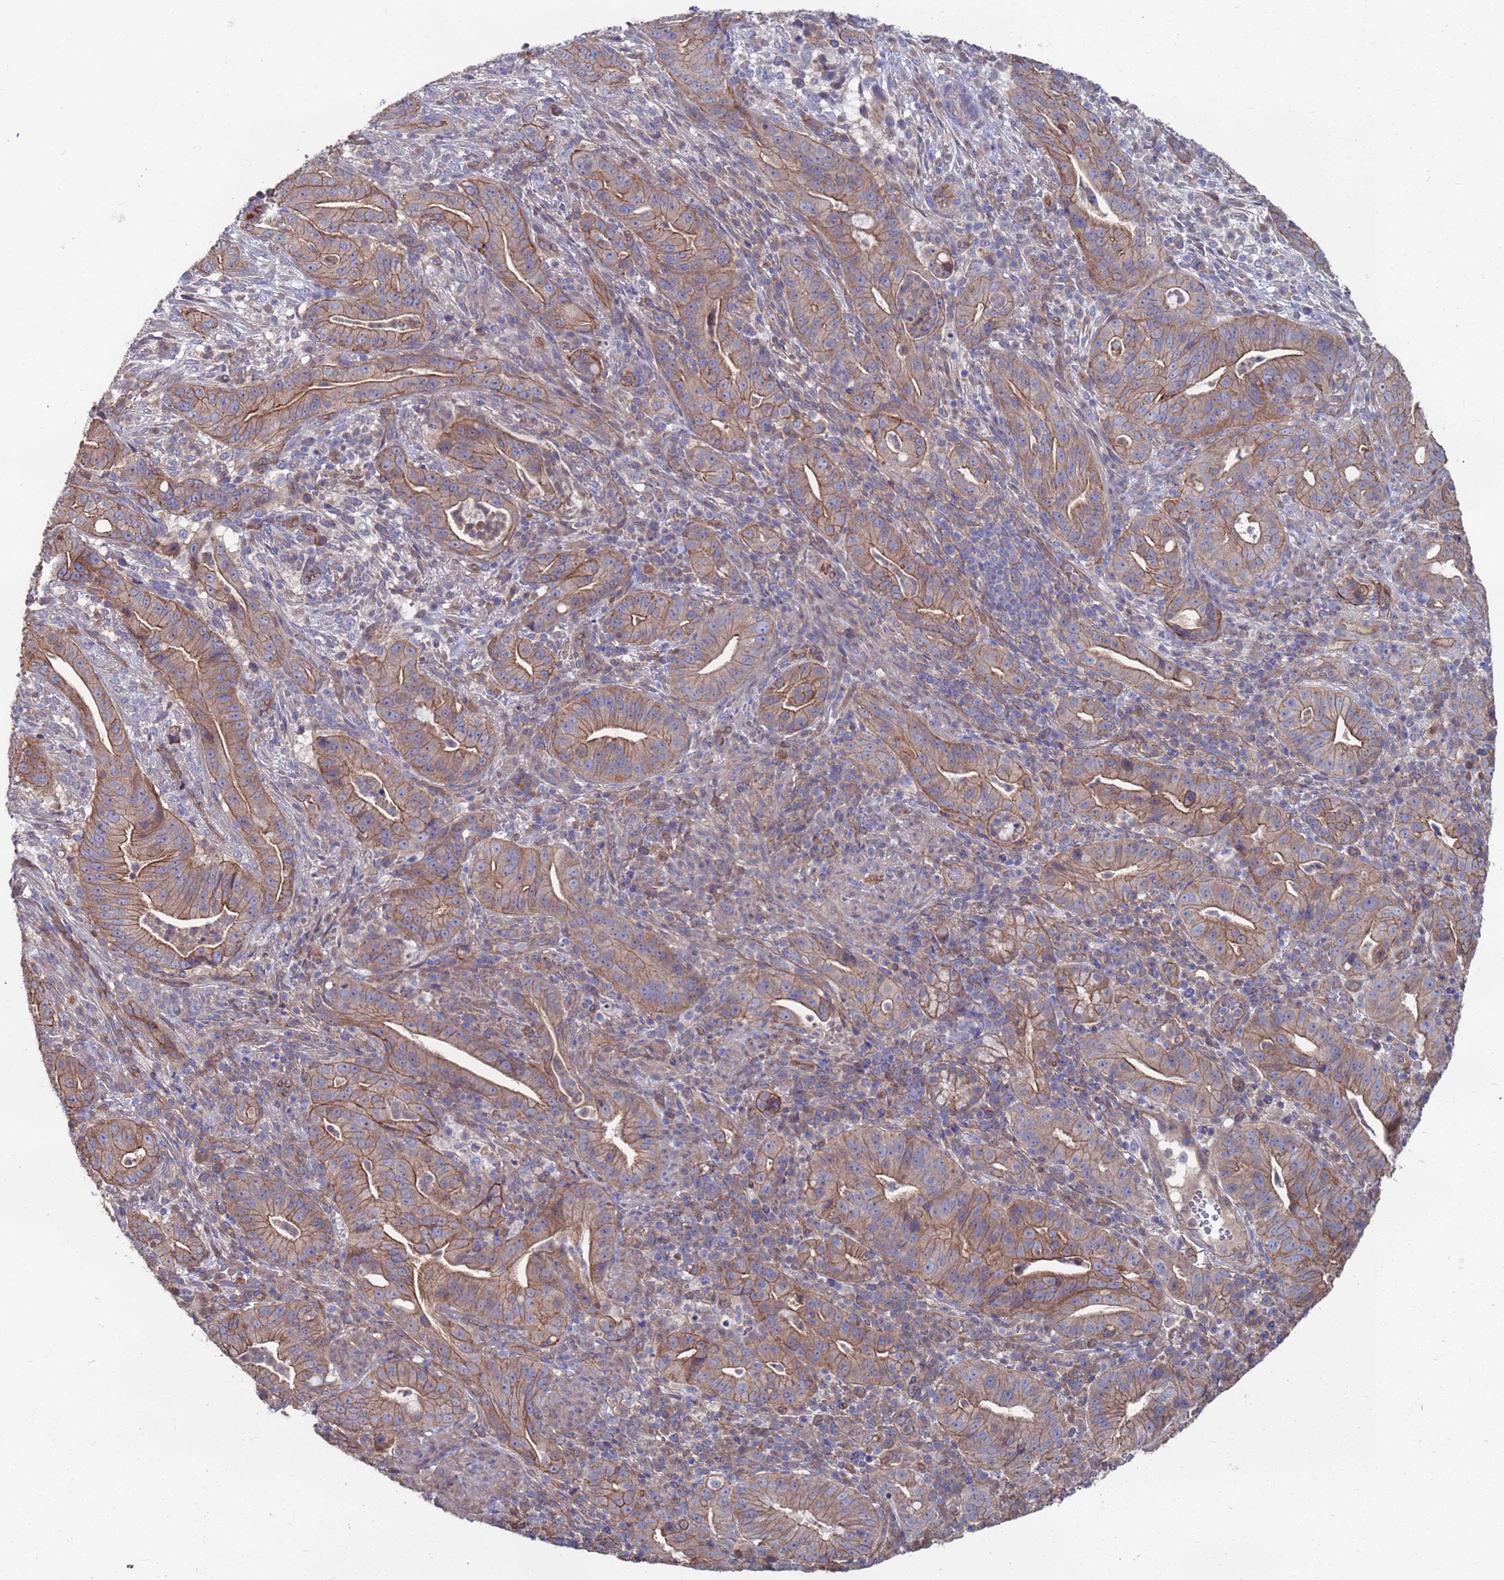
{"staining": {"intensity": "moderate", "quantity": ">75%", "location": "cytoplasmic/membranous"}, "tissue": "pancreatic cancer", "cell_type": "Tumor cells", "image_type": "cancer", "snomed": [{"axis": "morphology", "description": "Adenocarcinoma, NOS"}, {"axis": "topography", "description": "Pancreas"}], "caption": "Pancreatic adenocarcinoma stained with a brown dye displays moderate cytoplasmic/membranous positive expression in approximately >75% of tumor cells.", "gene": "NDUFAF6", "patient": {"sex": "male", "age": 71}}